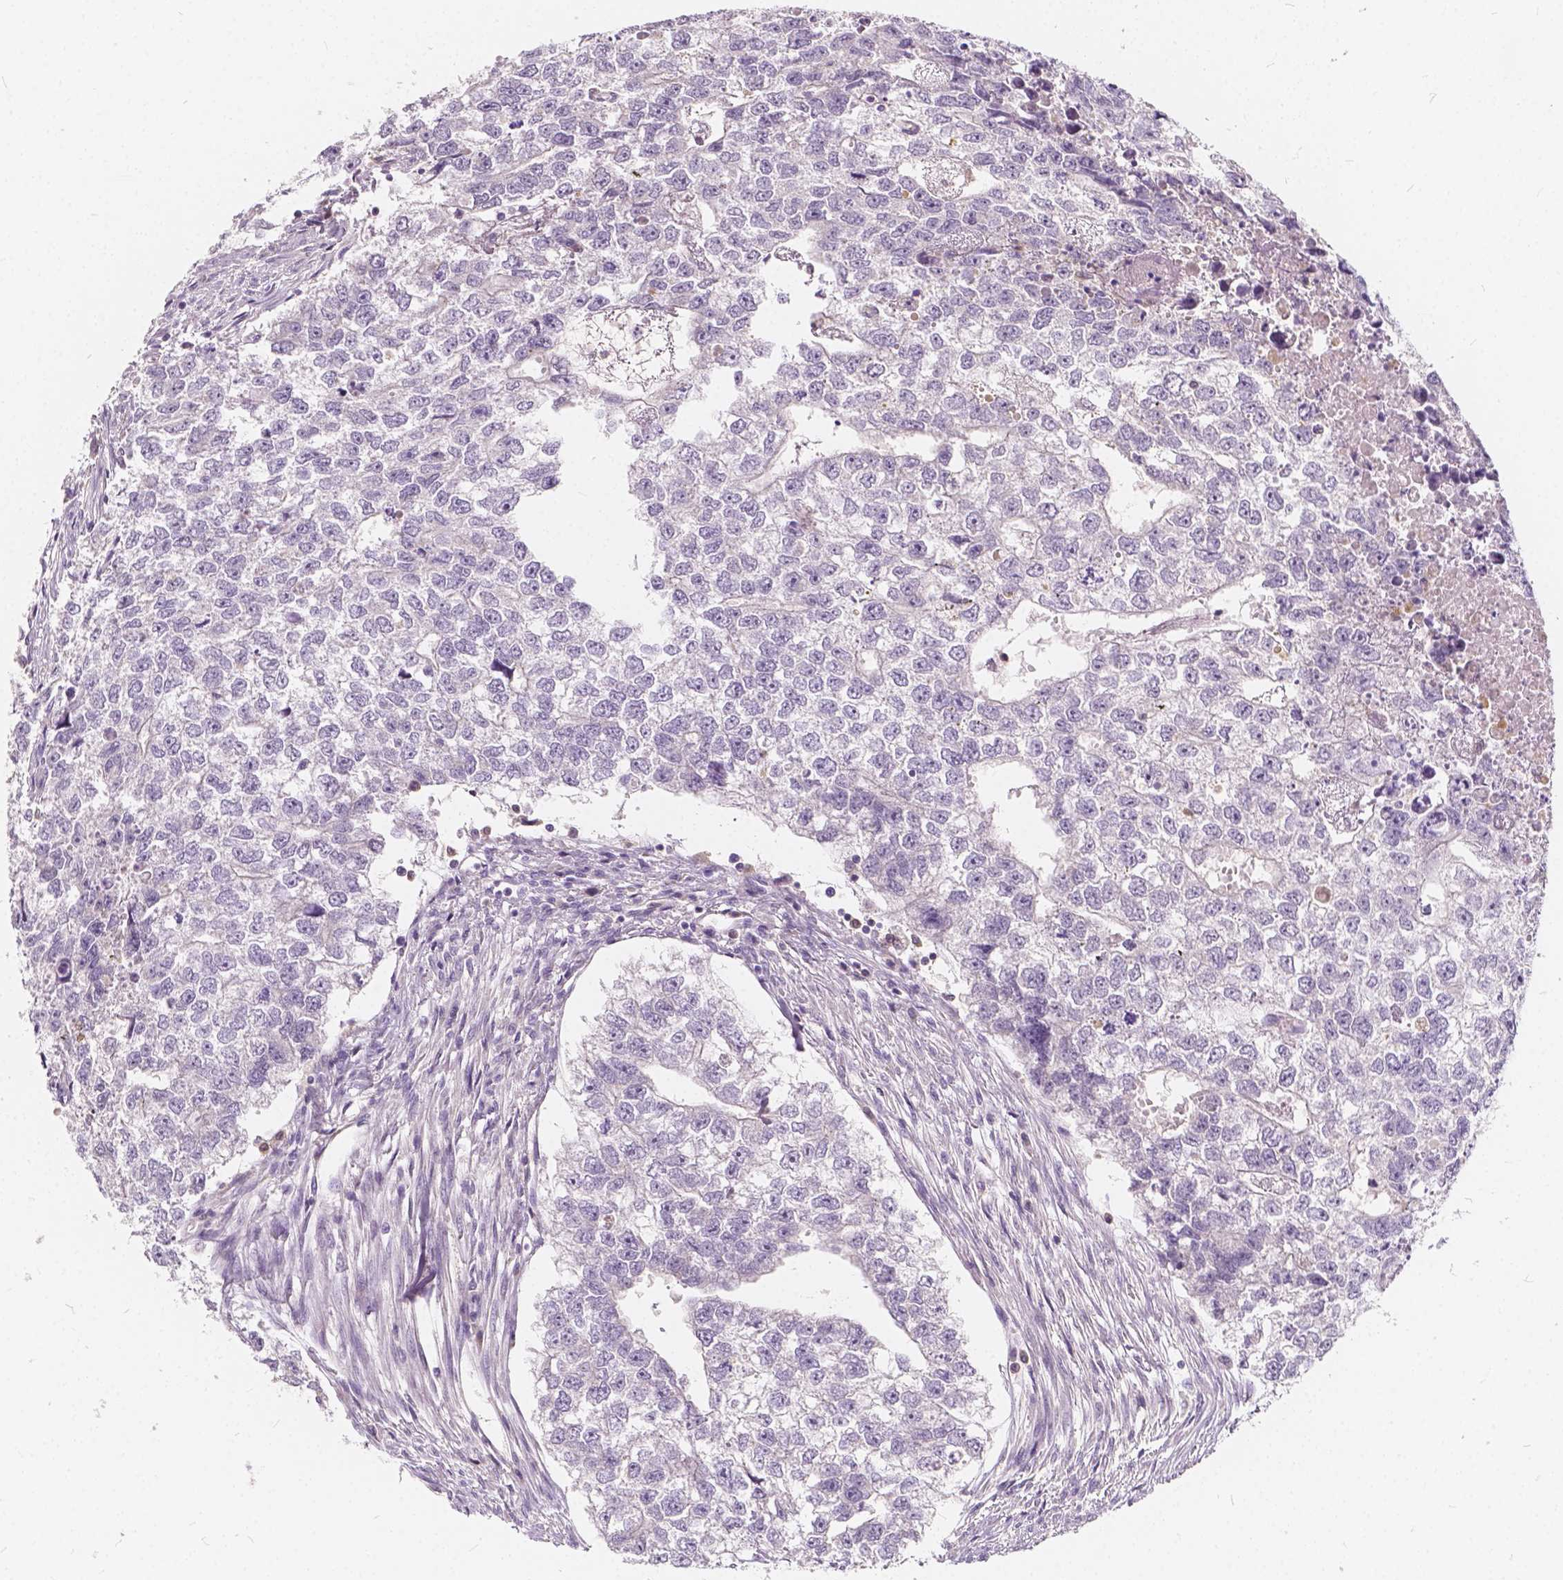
{"staining": {"intensity": "negative", "quantity": "none", "location": "none"}, "tissue": "testis cancer", "cell_type": "Tumor cells", "image_type": "cancer", "snomed": [{"axis": "morphology", "description": "Carcinoma, Embryonal, NOS"}, {"axis": "morphology", "description": "Teratoma, malignant, NOS"}, {"axis": "topography", "description": "Testis"}], "caption": "Immunohistochemistry (IHC) image of embryonal carcinoma (testis) stained for a protein (brown), which shows no staining in tumor cells.", "gene": "KIAA0513", "patient": {"sex": "male", "age": 44}}